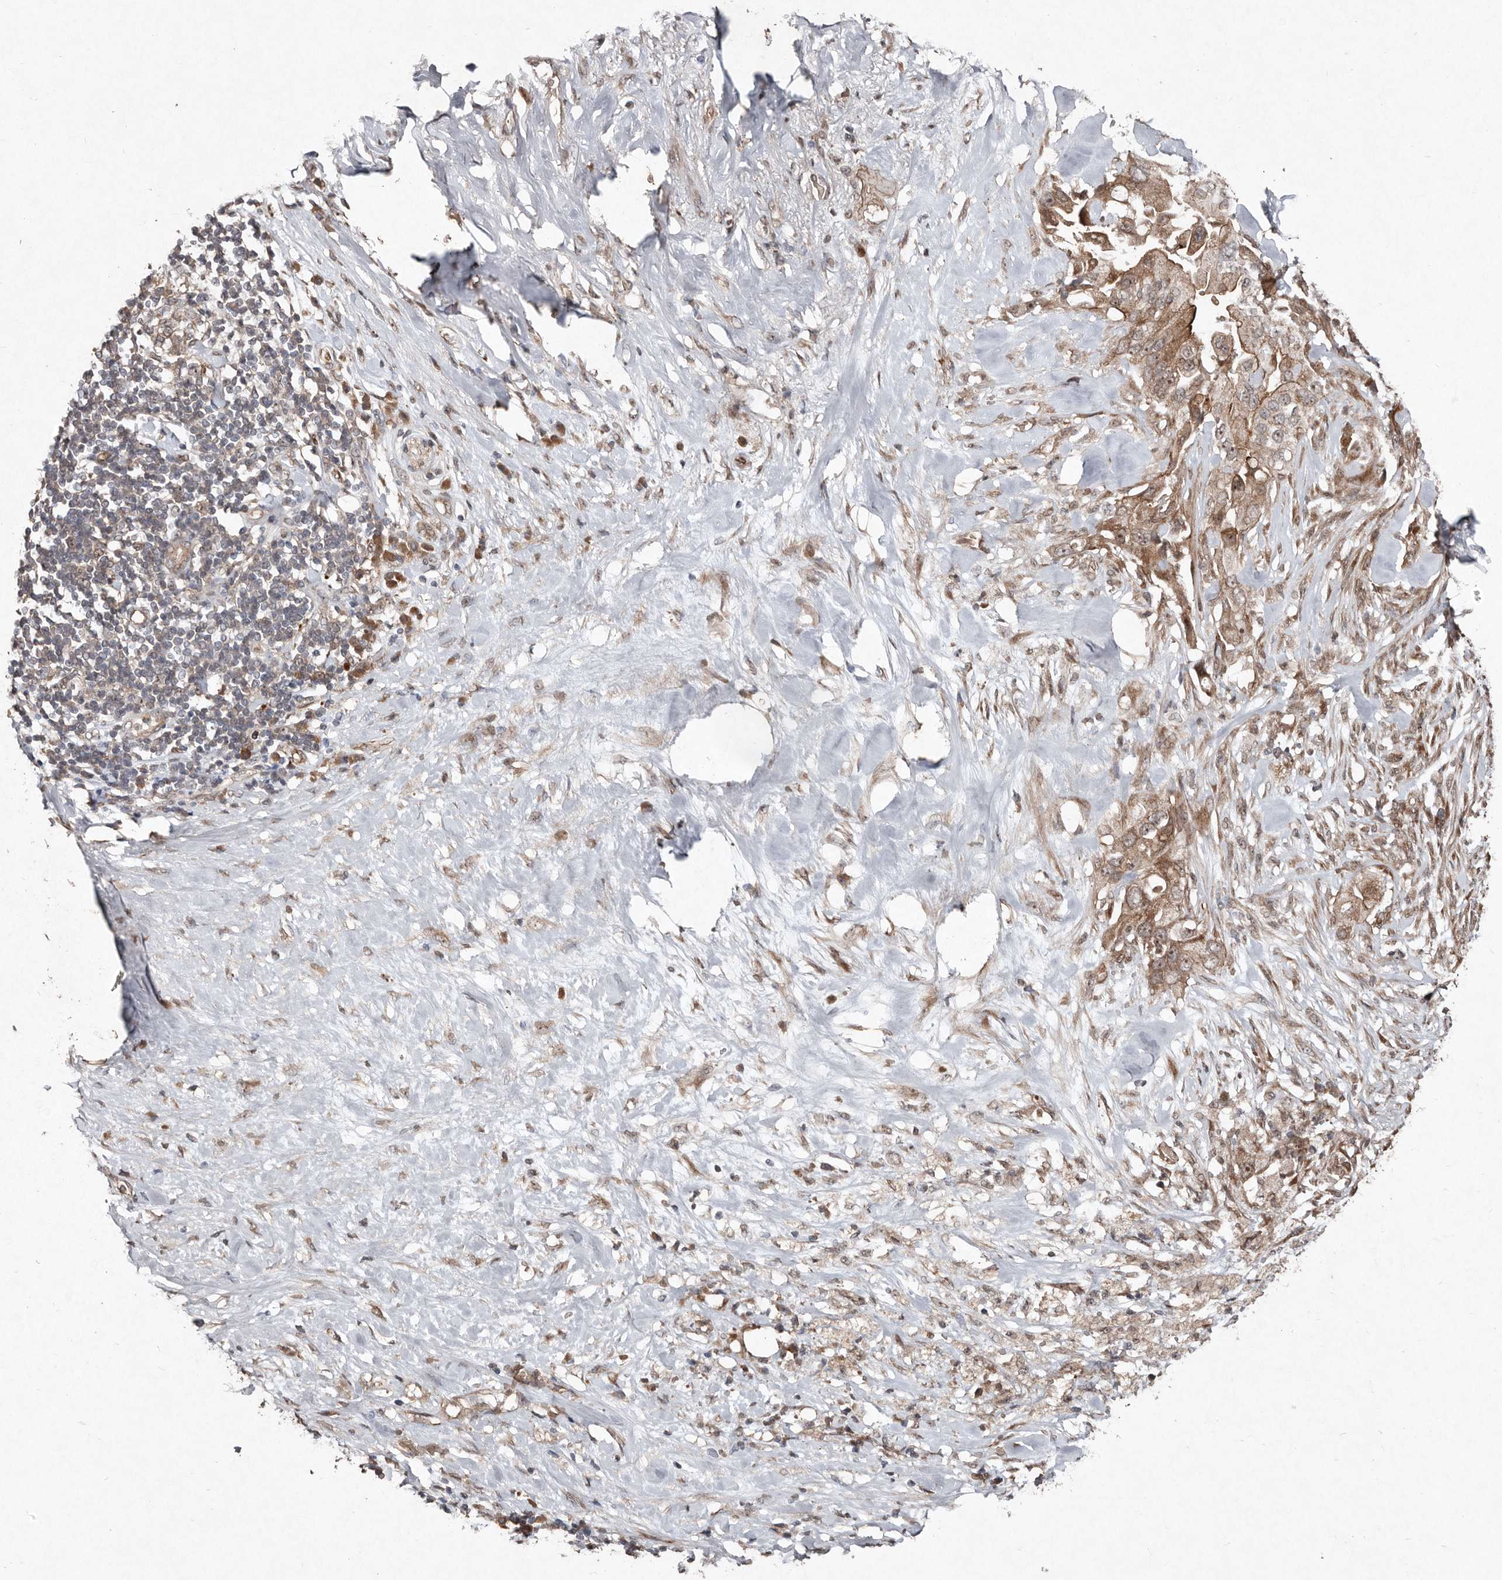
{"staining": {"intensity": "strong", "quantity": ">75%", "location": "cytoplasmic/membranous,nuclear"}, "tissue": "pancreatic cancer", "cell_type": "Tumor cells", "image_type": "cancer", "snomed": [{"axis": "morphology", "description": "Inflammation, NOS"}, {"axis": "morphology", "description": "Adenocarcinoma, NOS"}, {"axis": "topography", "description": "Pancreas"}], "caption": "IHC of human pancreatic adenocarcinoma shows high levels of strong cytoplasmic/membranous and nuclear expression in about >75% of tumor cells.", "gene": "DIP2C", "patient": {"sex": "female", "age": 56}}